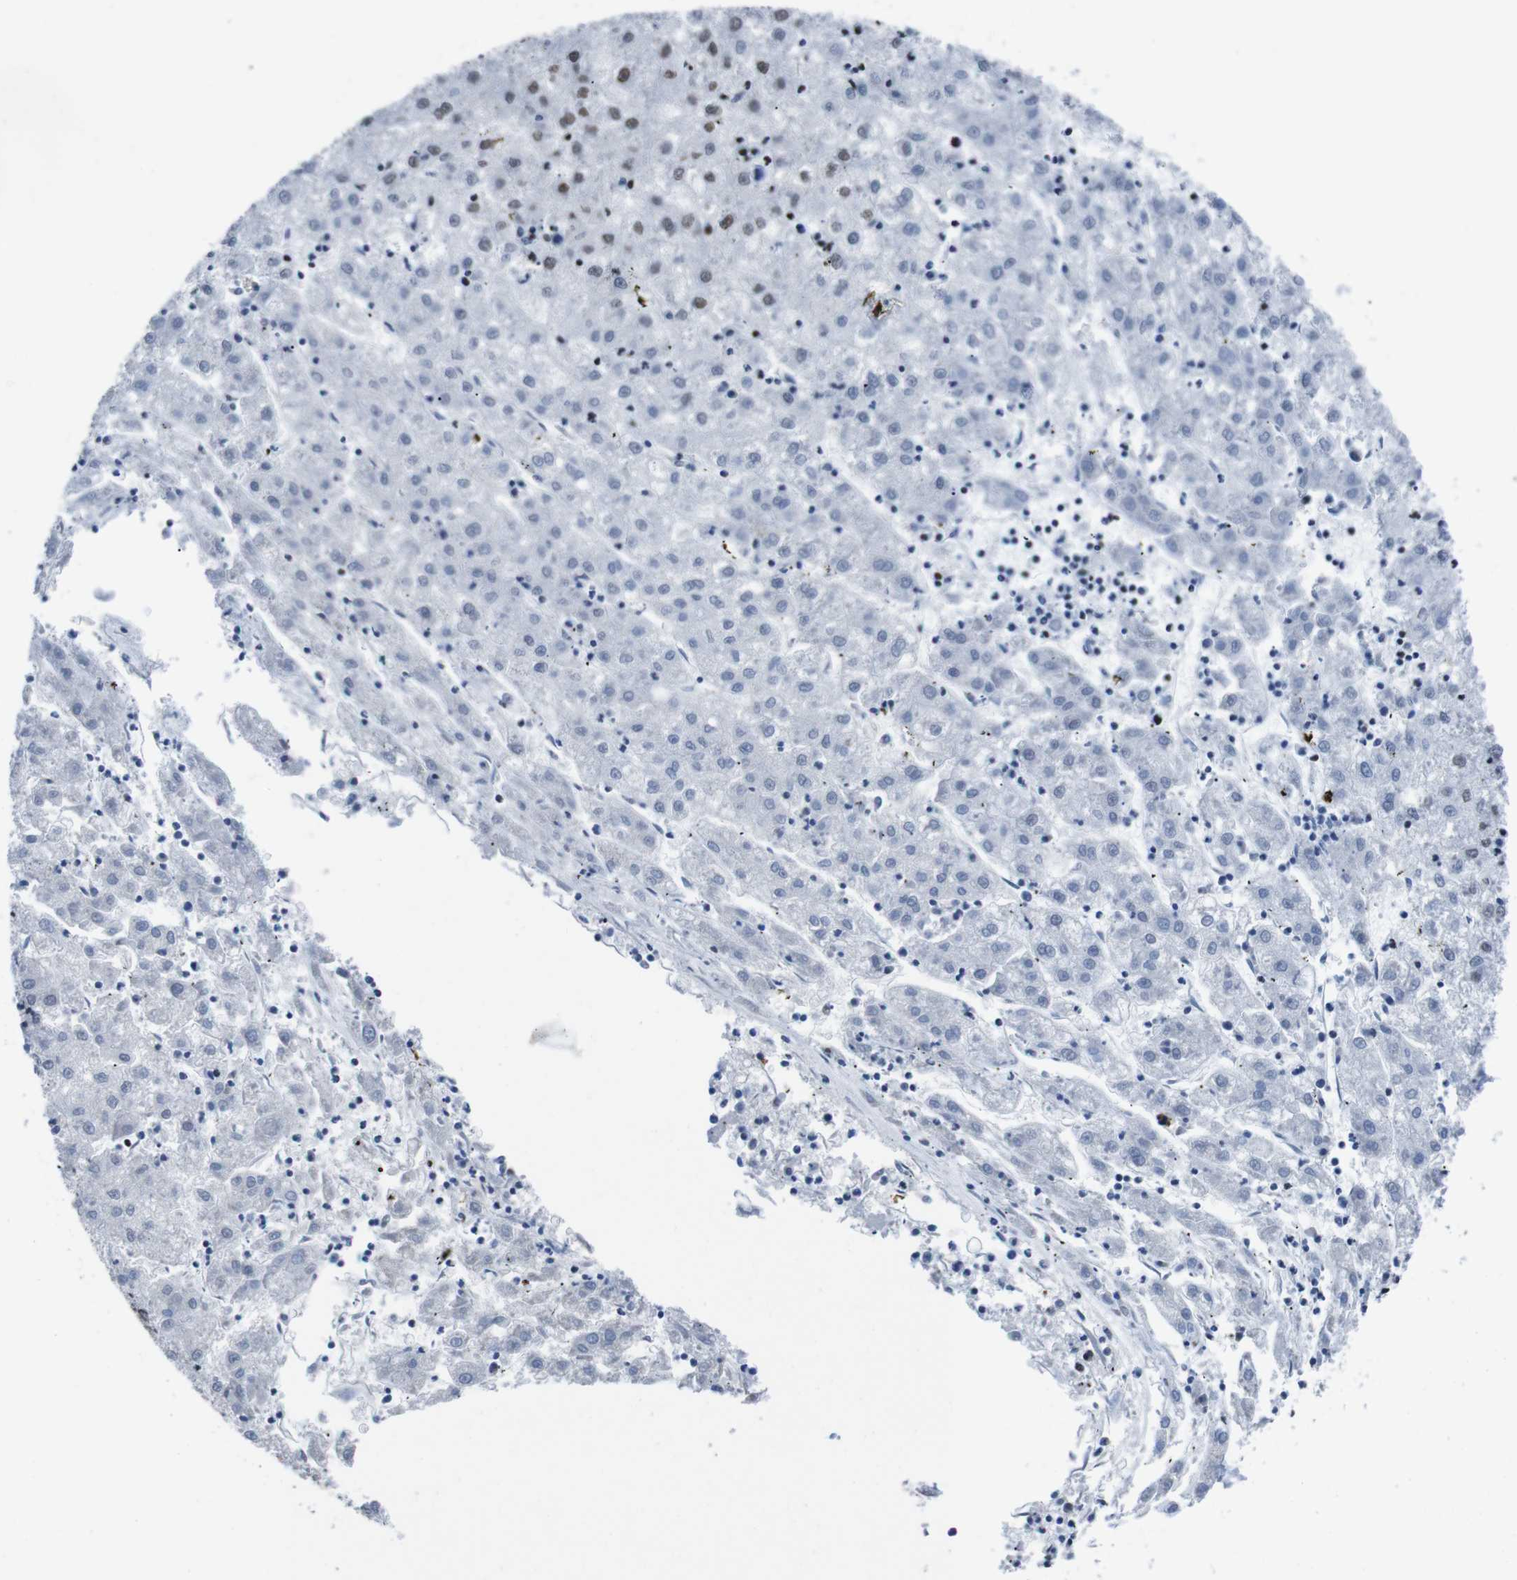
{"staining": {"intensity": "moderate", "quantity": "<25%", "location": "nuclear"}, "tissue": "liver cancer", "cell_type": "Tumor cells", "image_type": "cancer", "snomed": [{"axis": "morphology", "description": "Carcinoma, Hepatocellular, NOS"}, {"axis": "topography", "description": "Liver"}], "caption": "About <25% of tumor cells in human liver cancer (hepatocellular carcinoma) exhibit moderate nuclear protein positivity as visualized by brown immunohistochemical staining.", "gene": "PIP4P2", "patient": {"sex": "male", "age": 72}}